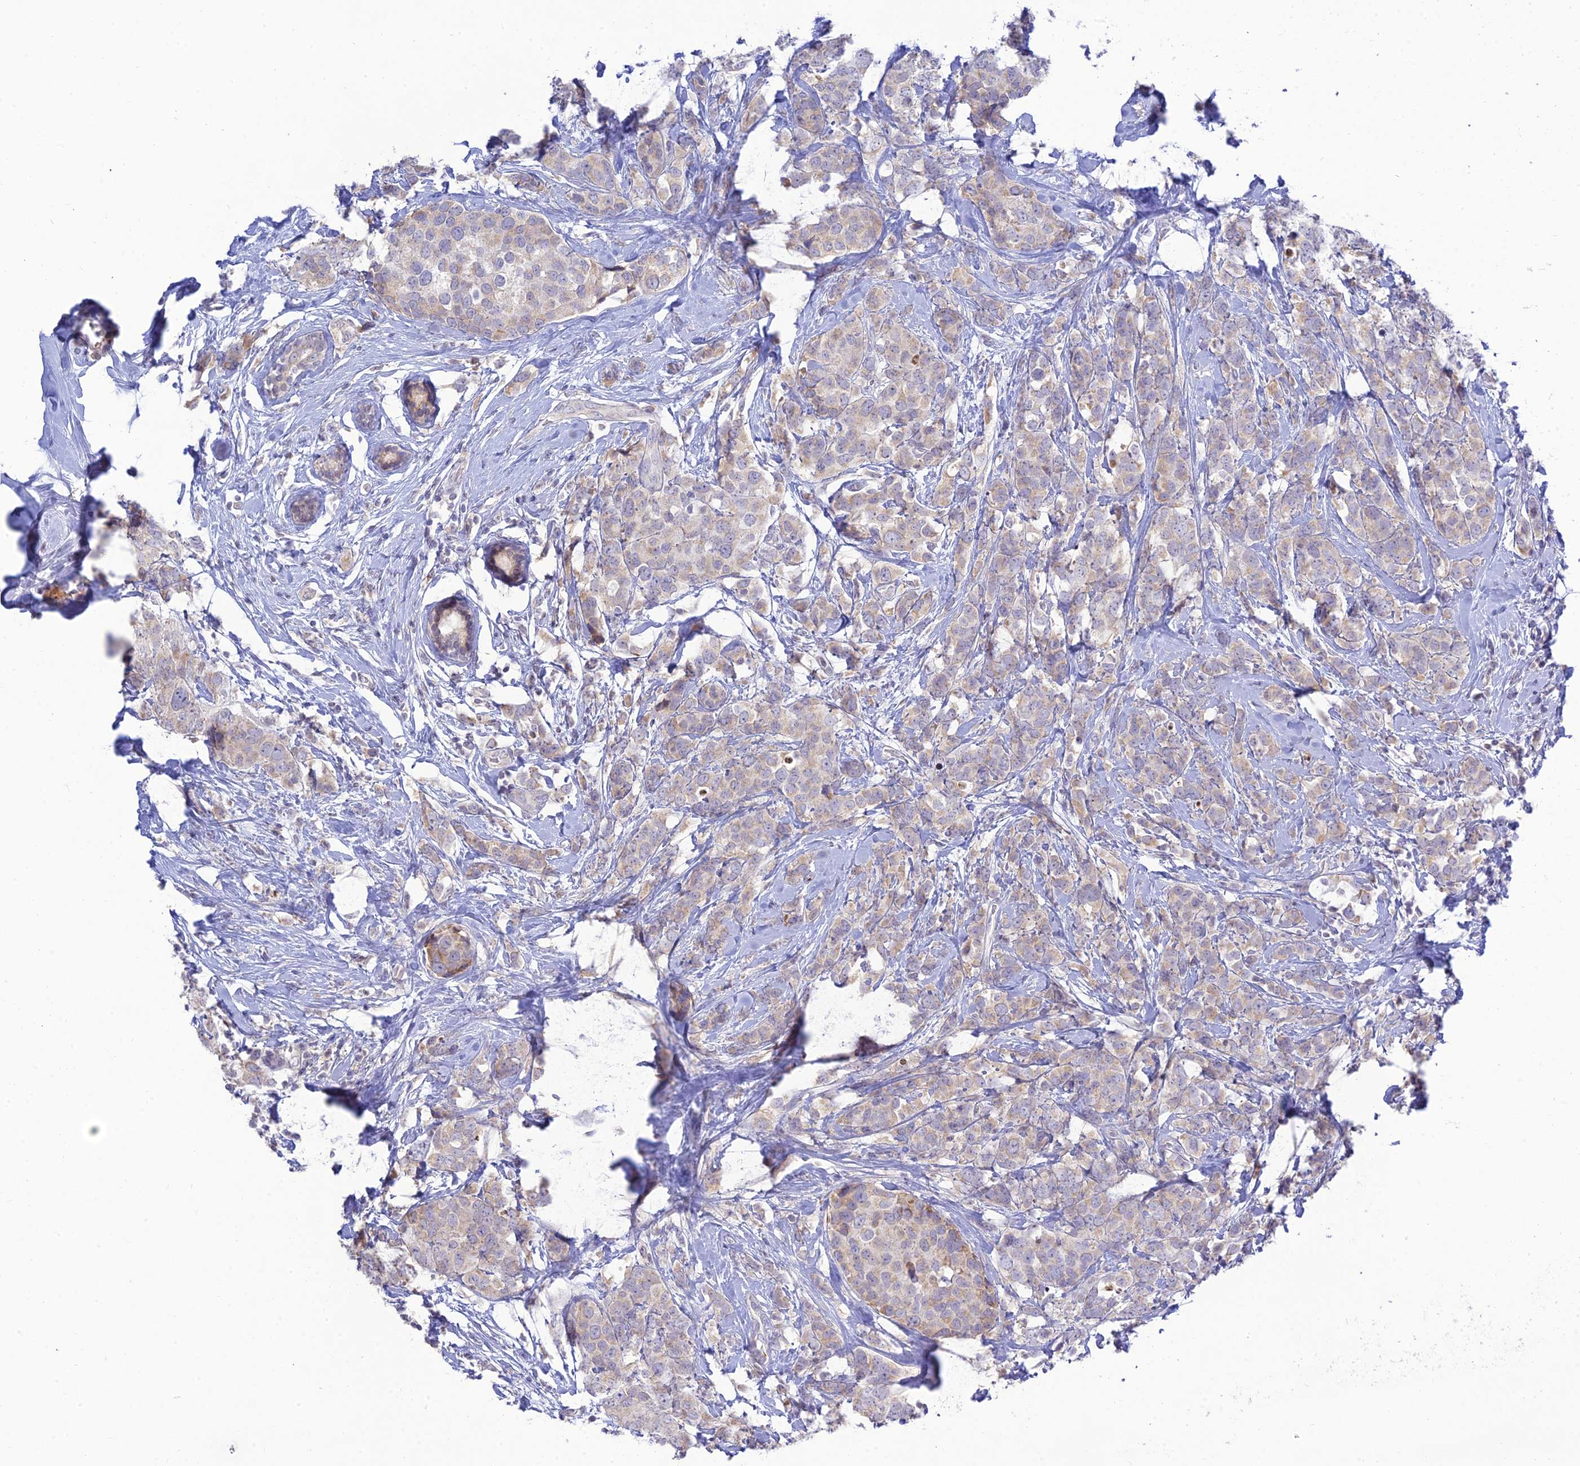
{"staining": {"intensity": "weak", "quantity": ">75%", "location": "cytoplasmic/membranous"}, "tissue": "breast cancer", "cell_type": "Tumor cells", "image_type": "cancer", "snomed": [{"axis": "morphology", "description": "Lobular carcinoma"}, {"axis": "topography", "description": "Breast"}], "caption": "The image exhibits immunohistochemical staining of breast lobular carcinoma. There is weak cytoplasmic/membranous positivity is appreciated in approximately >75% of tumor cells. The staining was performed using DAB to visualize the protein expression in brown, while the nuclei were stained in blue with hematoxylin (Magnification: 20x).", "gene": "TMEM40", "patient": {"sex": "female", "age": 59}}